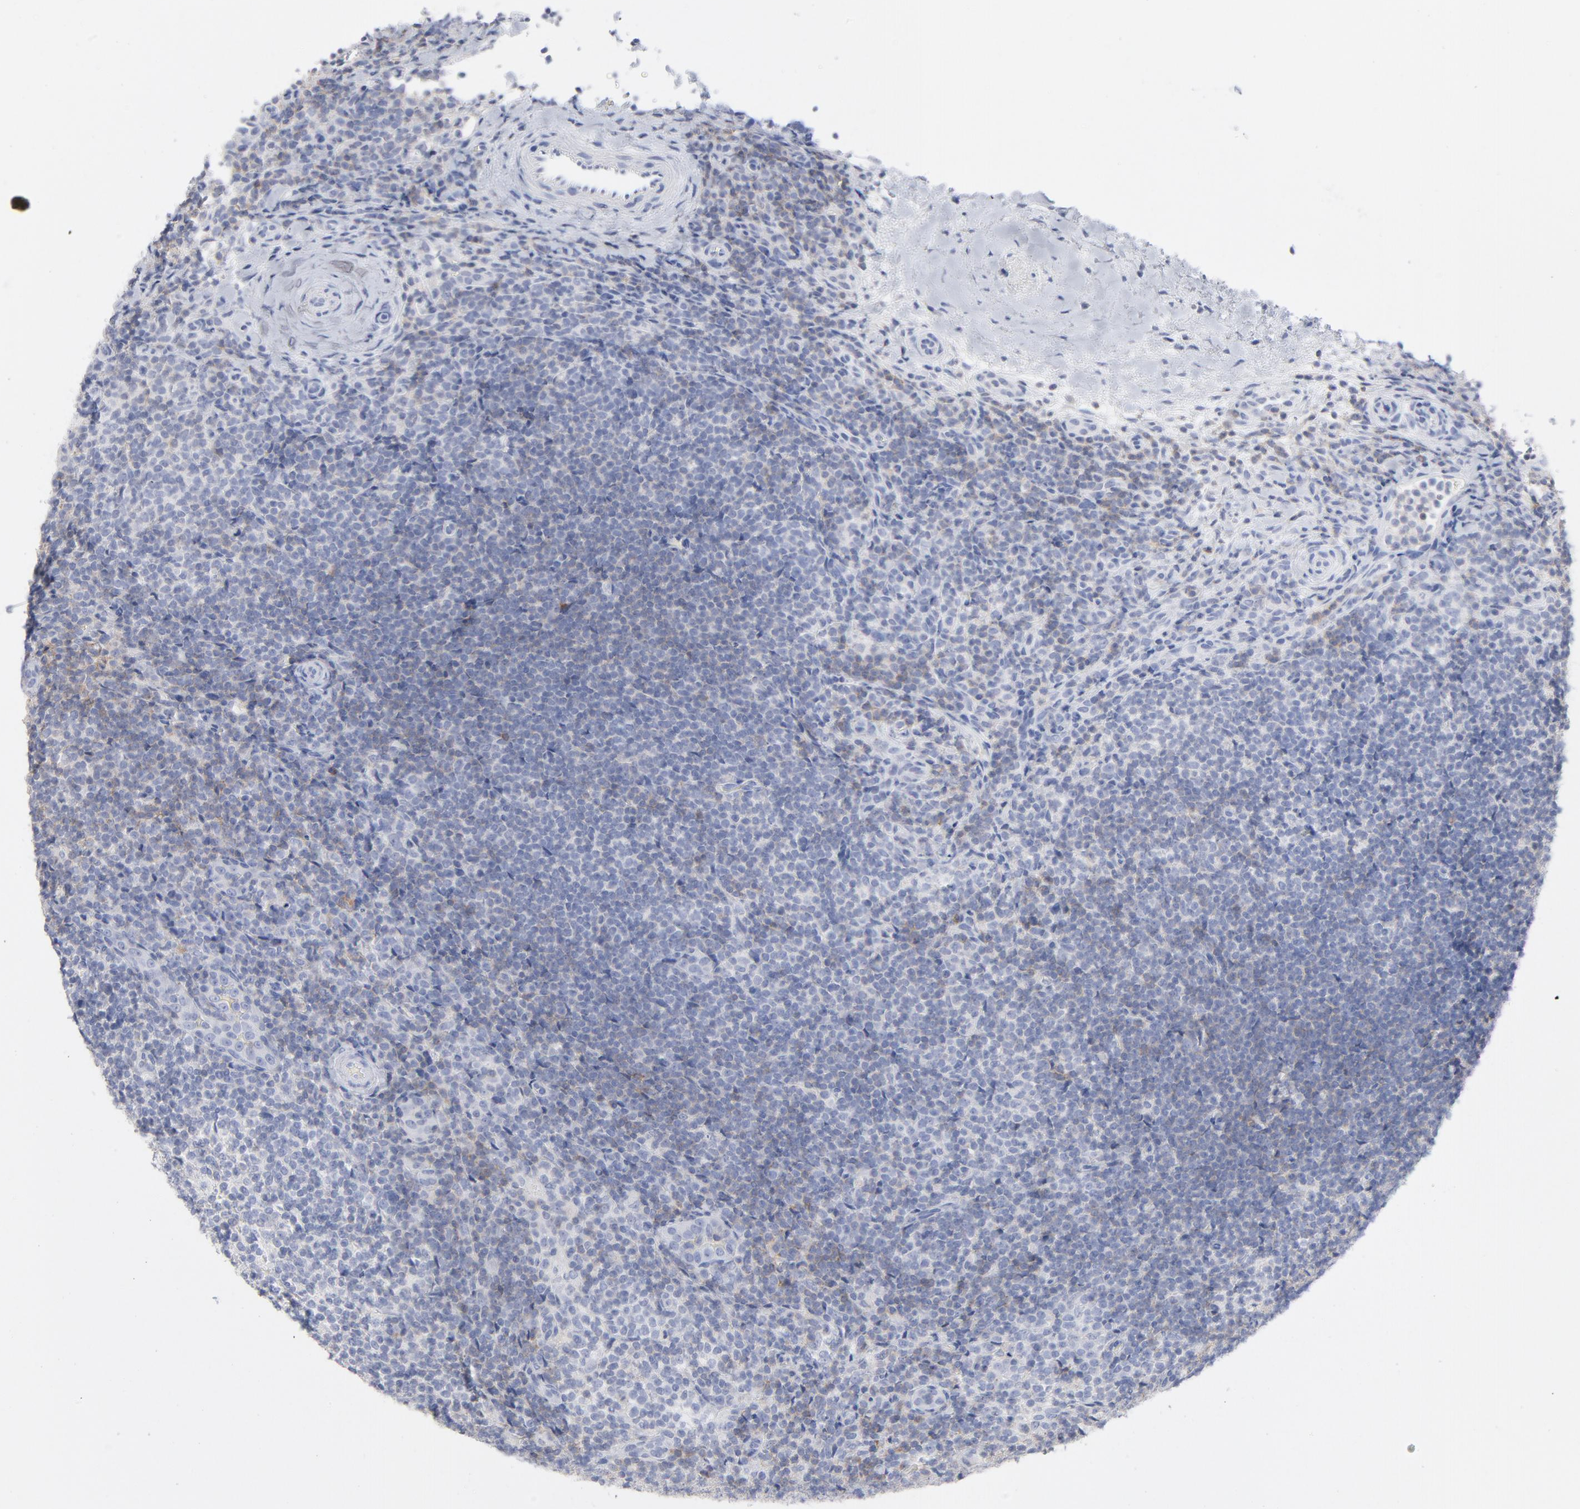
{"staining": {"intensity": "negative", "quantity": "none", "location": "none"}, "tissue": "lymphoma", "cell_type": "Tumor cells", "image_type": "cancer", "snomed": [{"axis": "morphology", "description": "Malignant lymphoma, non-Hodgkin's type, Low grade"}, {"axis": "topography", "description": "Lymph node"}], "caption": "High magnification brightfield microscopy of lymphoma stained with DAB (3,3'-diaminobenzidine) (brown) and counterstained with hematoxylin (blue): tumor cells show no significant expression.", "gene": "P2RY8", "patient": {"sex": "female", "age": 76}}